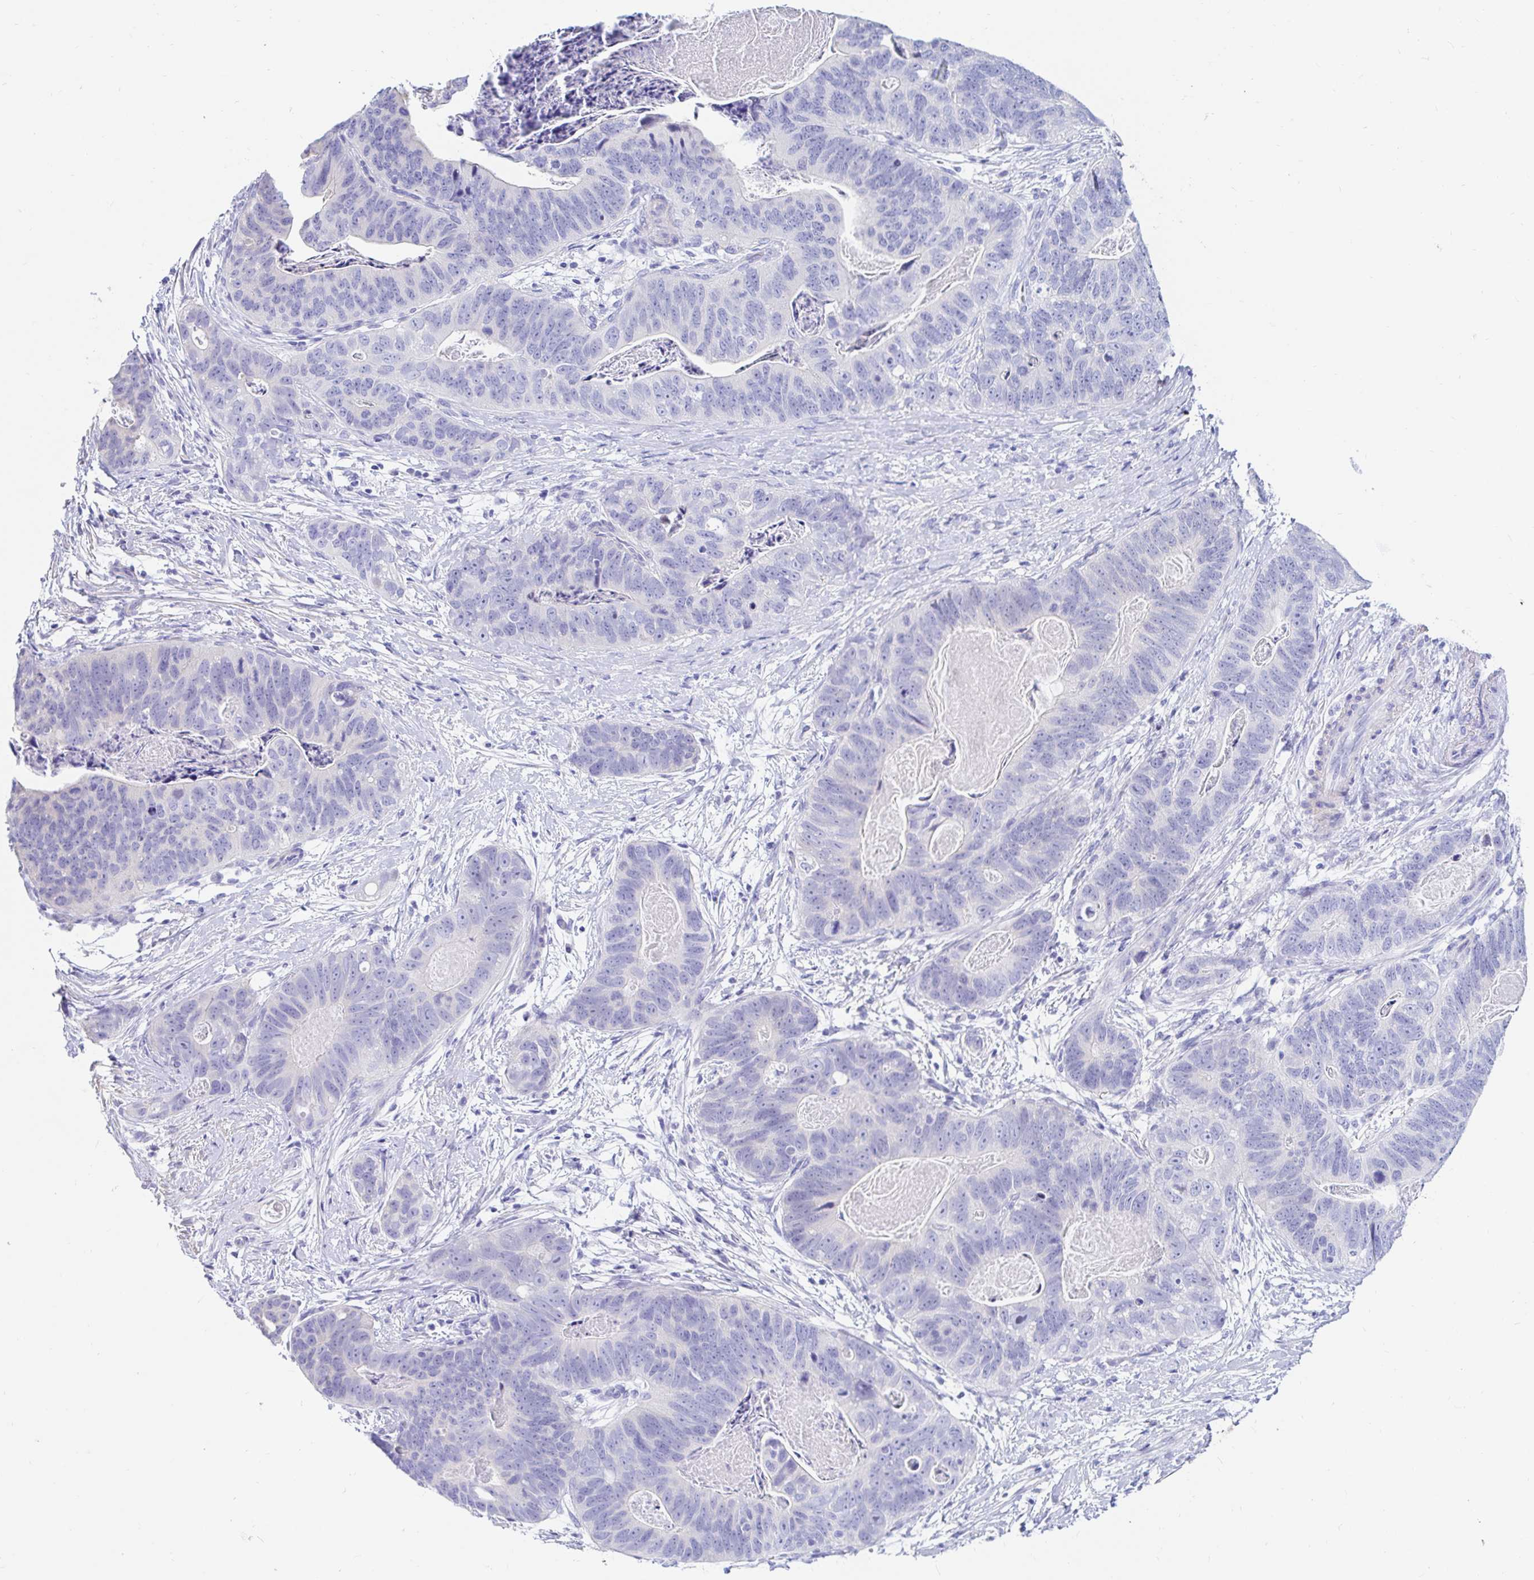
{"staining": {"intensity": "negative", "quantity": "none", "location": "none"}, "tissue": "stomach cancer", "cell_type": "Tumor cells", "image_type": "cancer", "snomed": [{"axis": "morphology", "description": "Normal tissue, NOS"}, {"axis": "morphology", "description": "Adenocarcinoma, NOS"}, {"axis": "topography", "description": "Stomach"}], "caption": "Immunohistochemistry histopathology image of human stomach cancer (adenocarcinoma) stained for a protein (brown), which shows no staining in tumor cells.", "gene": "PPP1R1B", "patient": {"sex": "female", "age": 89}}